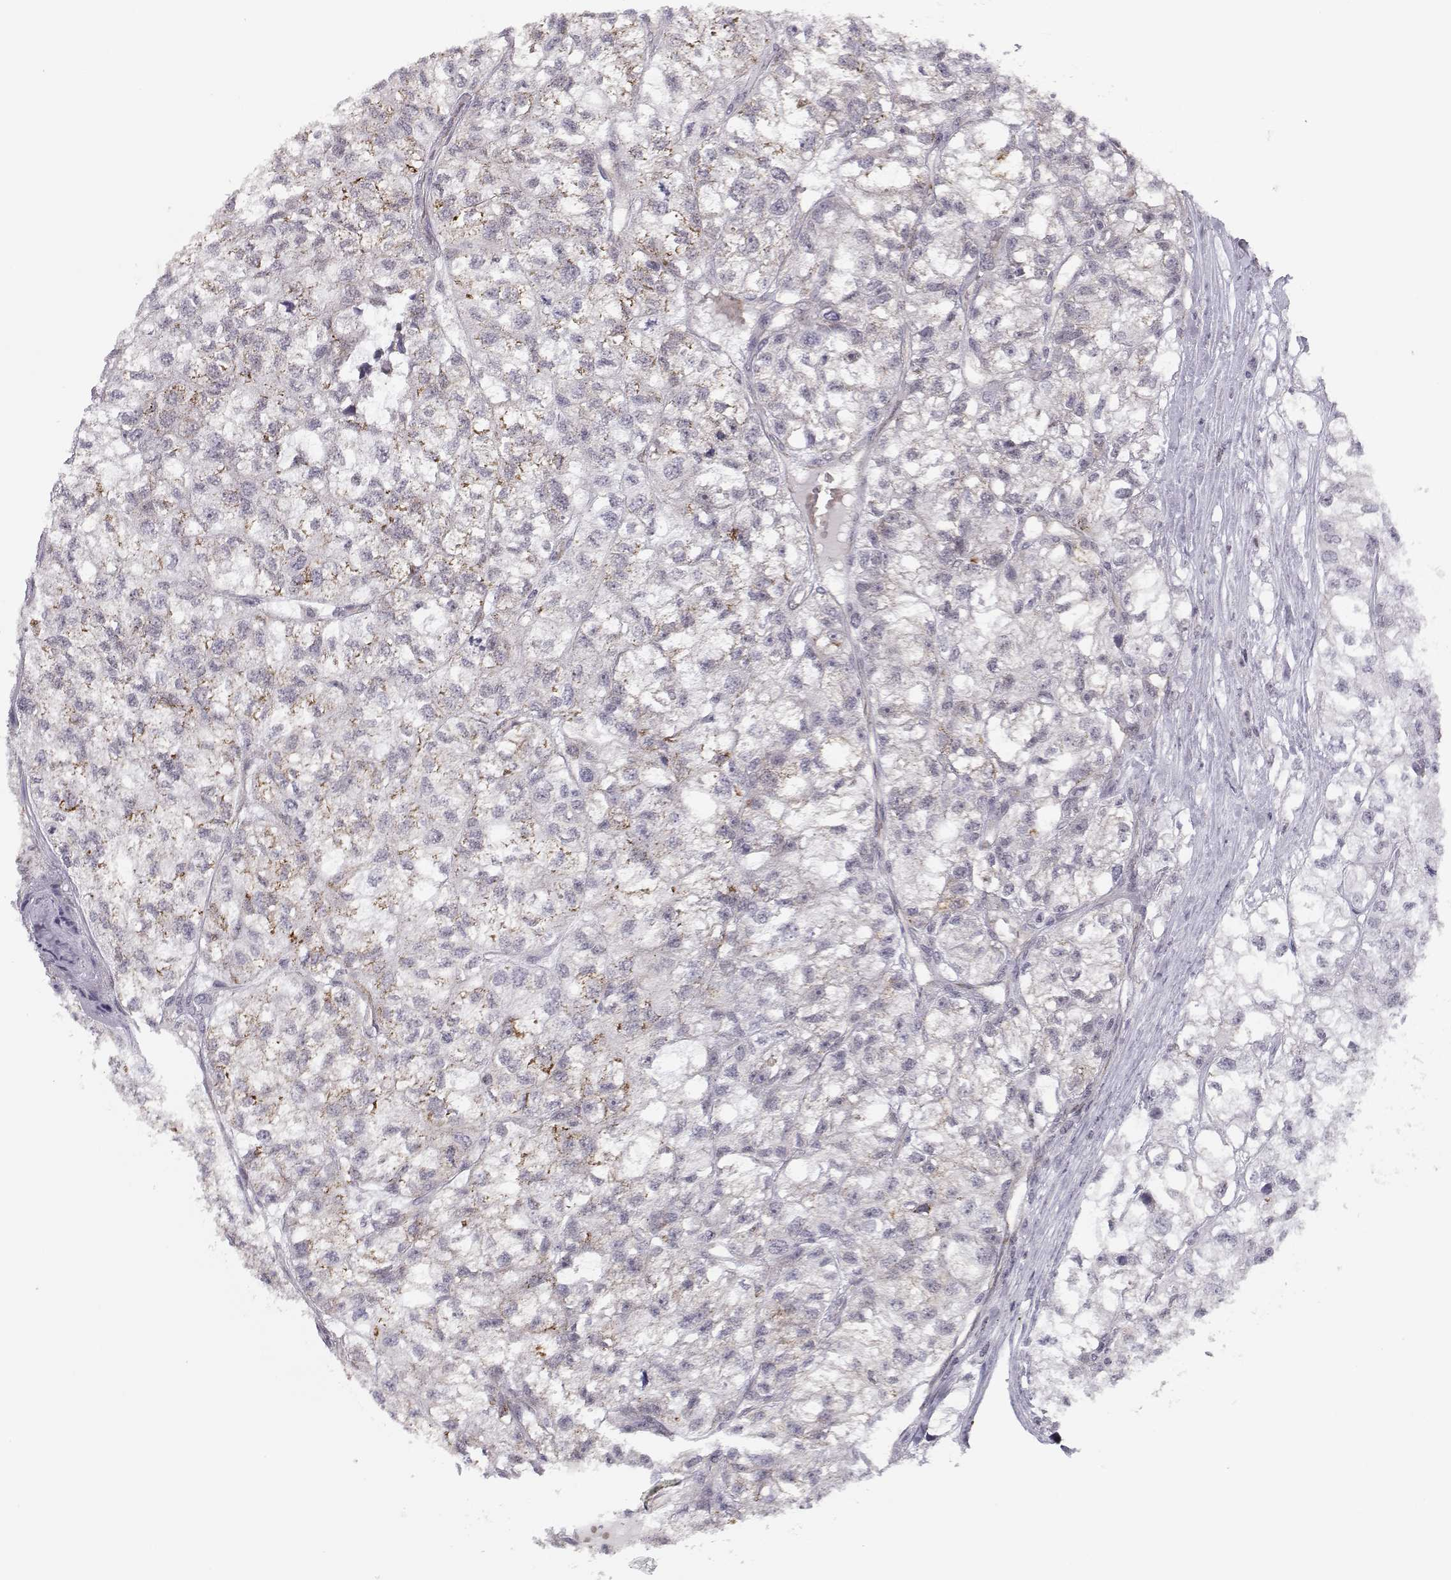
{"staining": {"intensity": "negative", "quantity": "none", "location": "none"}, "tissue": "renal cancer", "cell_type": "Tumor cells", "image_type": "cancer", "snomed": [{"axis": "morphology", "description": "Adenocarcinoma, NOS"}, {"axis": "topography", "description": "Kidney"}], "caption": "Tumor cells show no significant expression in renal cancer.", "gene": "KIF13B", "patient": {"sex": "male", "age": 56}}